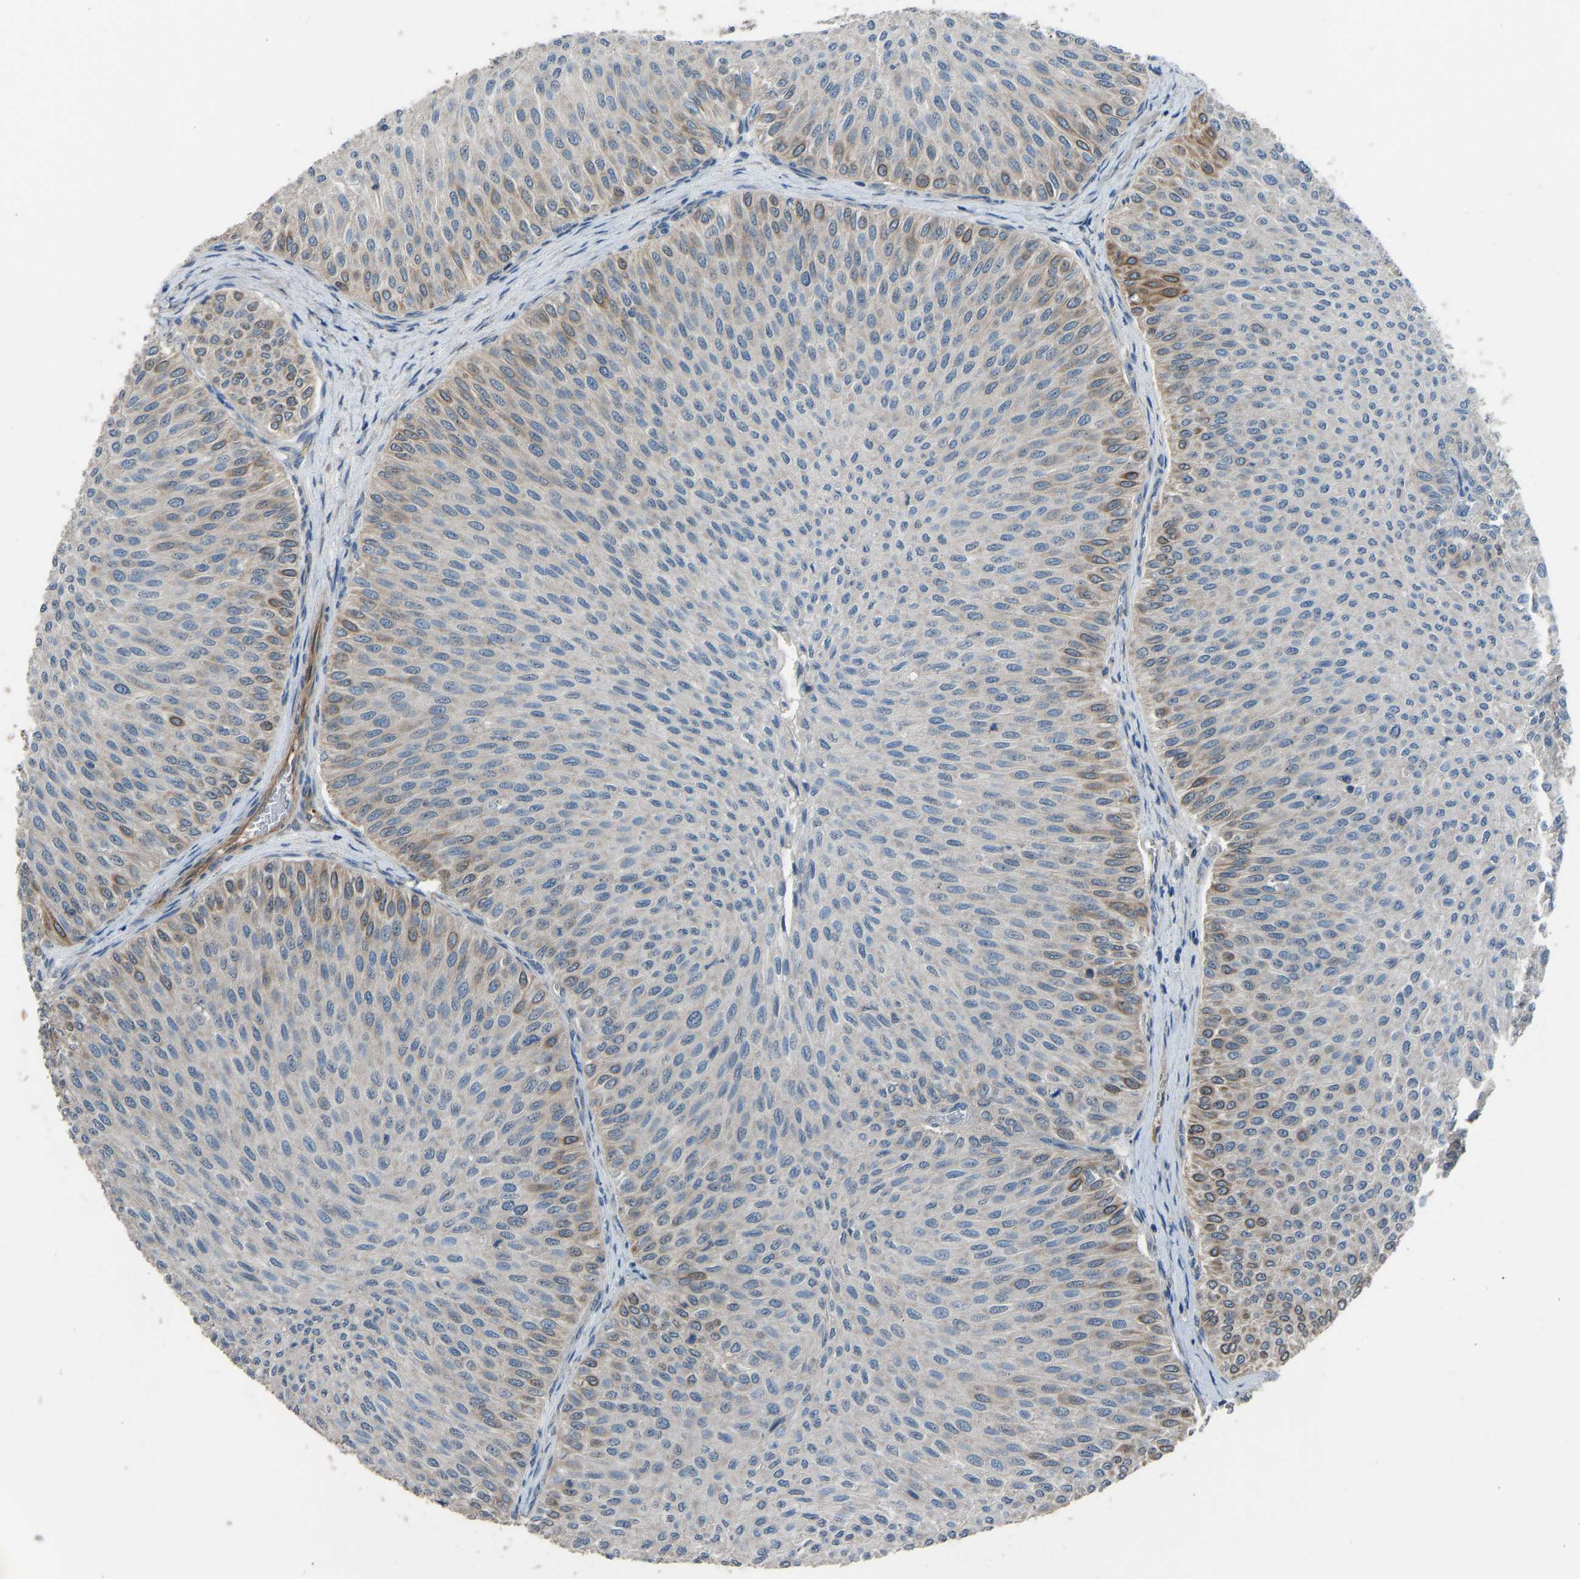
{"staining": {"intensity": "moderate", "quantity": "<25%", "location": "cytoplasmic/membranous"}, "tissue": "urothelial cancer", "cell_type": "Tumor cells", "image_type": "cancer", "snomed": [{"axis": "morphology", "description": "Urothelial carcinoma, Low grade"}, {"axis": "topography", "description": "Urinary bladder"}], "caption": "DAB immunohistochemical staining of human urothelial cancer exhibits moderate cytoplasmic/membranous protein expression in approximately <25% of tumor cells. Using DAB (brown) and hematoxylin (blue) stains, captured at high magnification using brightfield microscopy.", "gene": "SLC43A1", "patient": {"sex": "male", "age": 78}}